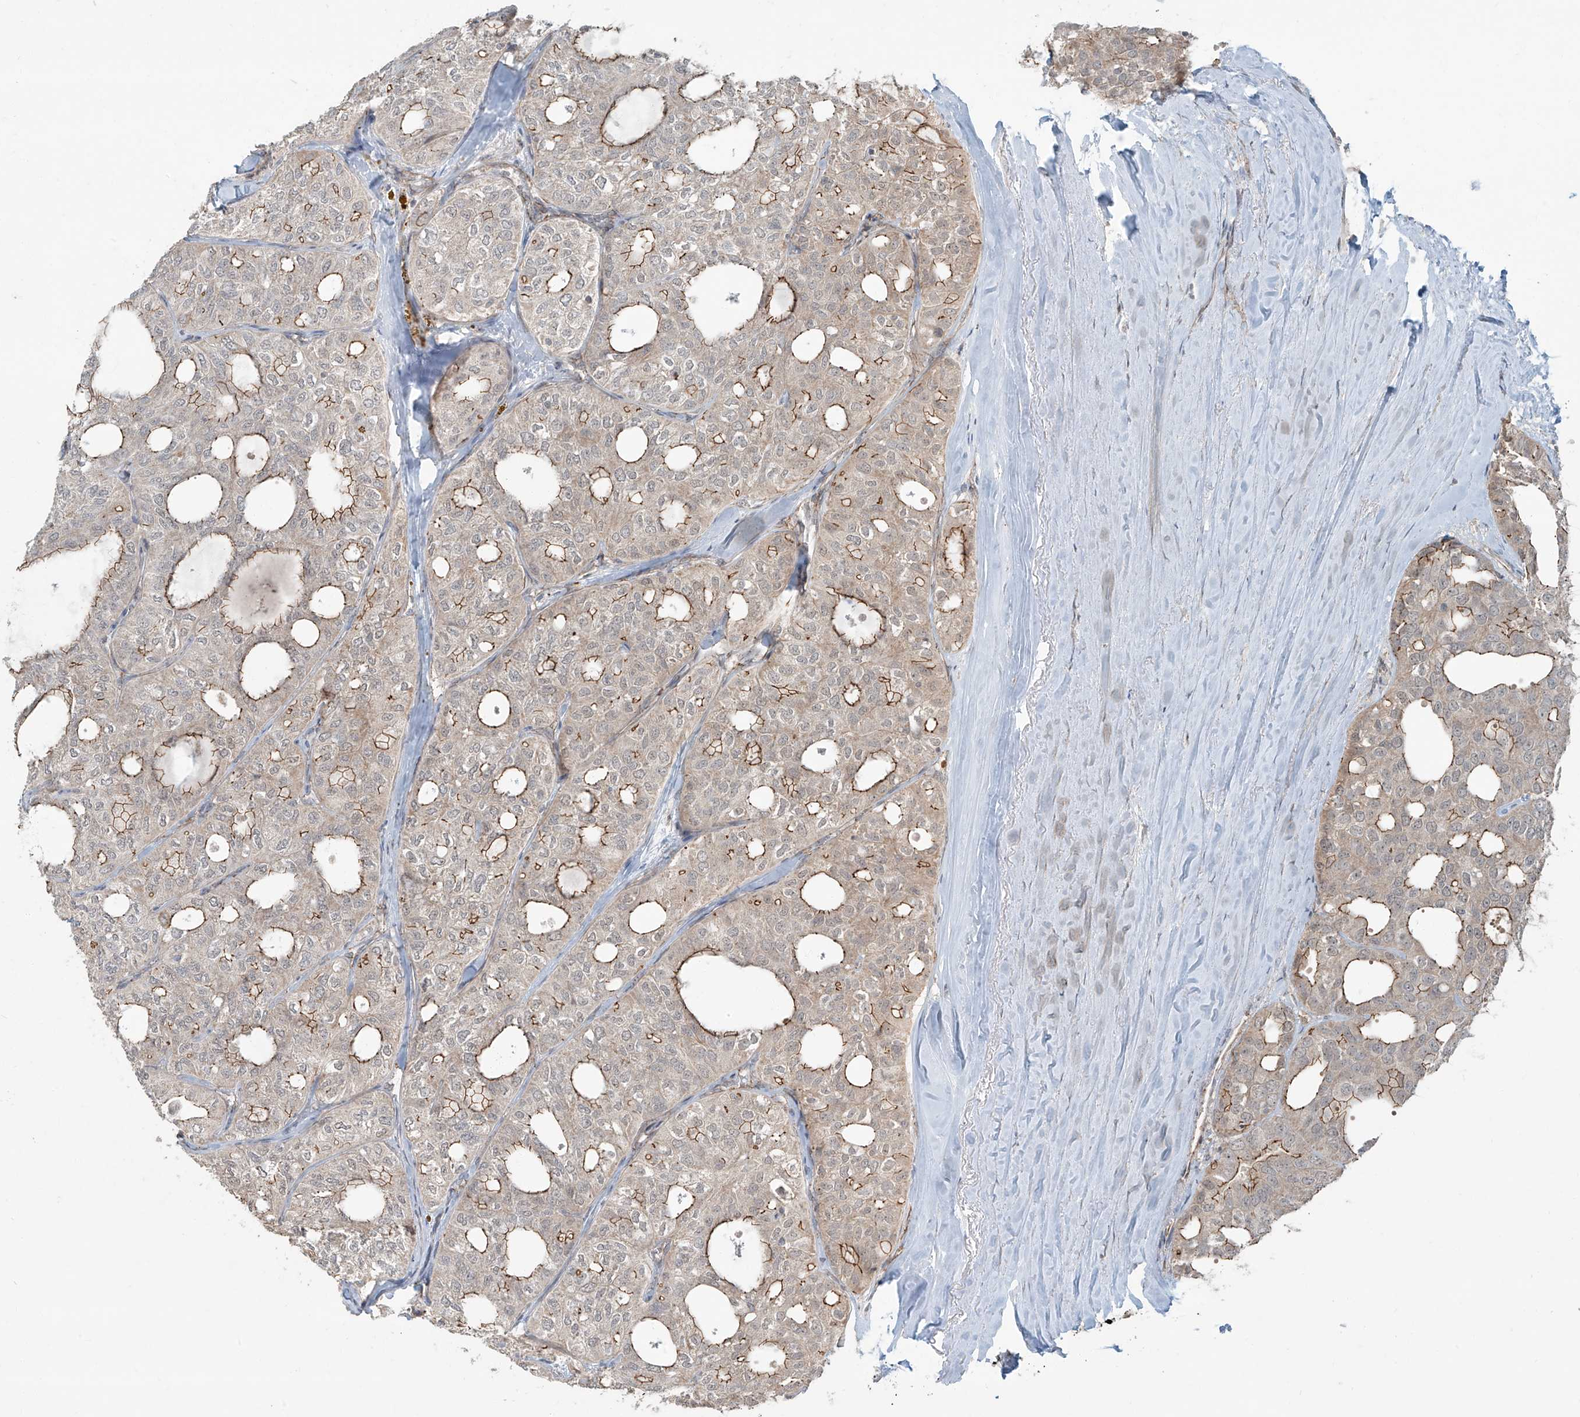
{"staining": {"intensity": "moderate", "quantity": "25%-75%", "location": "cytoplasmic/membranous"}, "tissue": "thyroid cancer", "cell_type": "Tumor cells", "image_type": "cancer", "snomed": [{"axis": "morphology", "description": "Follicular adenoma carcinoma, NOS"}, {"axis": "topography", "description": "Thyroid gland"}], "caption": "IHC micrograph of neoplastic tissue: follicular adenoma carcinoma (thyroid) stained using immunohistochemistry (IHC) displays medium levels of moderate protein expression localized specifically in the cytoplasmic/membranous of tumor cells, appearing as a cytoplasmic/membranous brown color.", "gene": "ZNF16", "patient": {"sex": "male", "age": 75}}